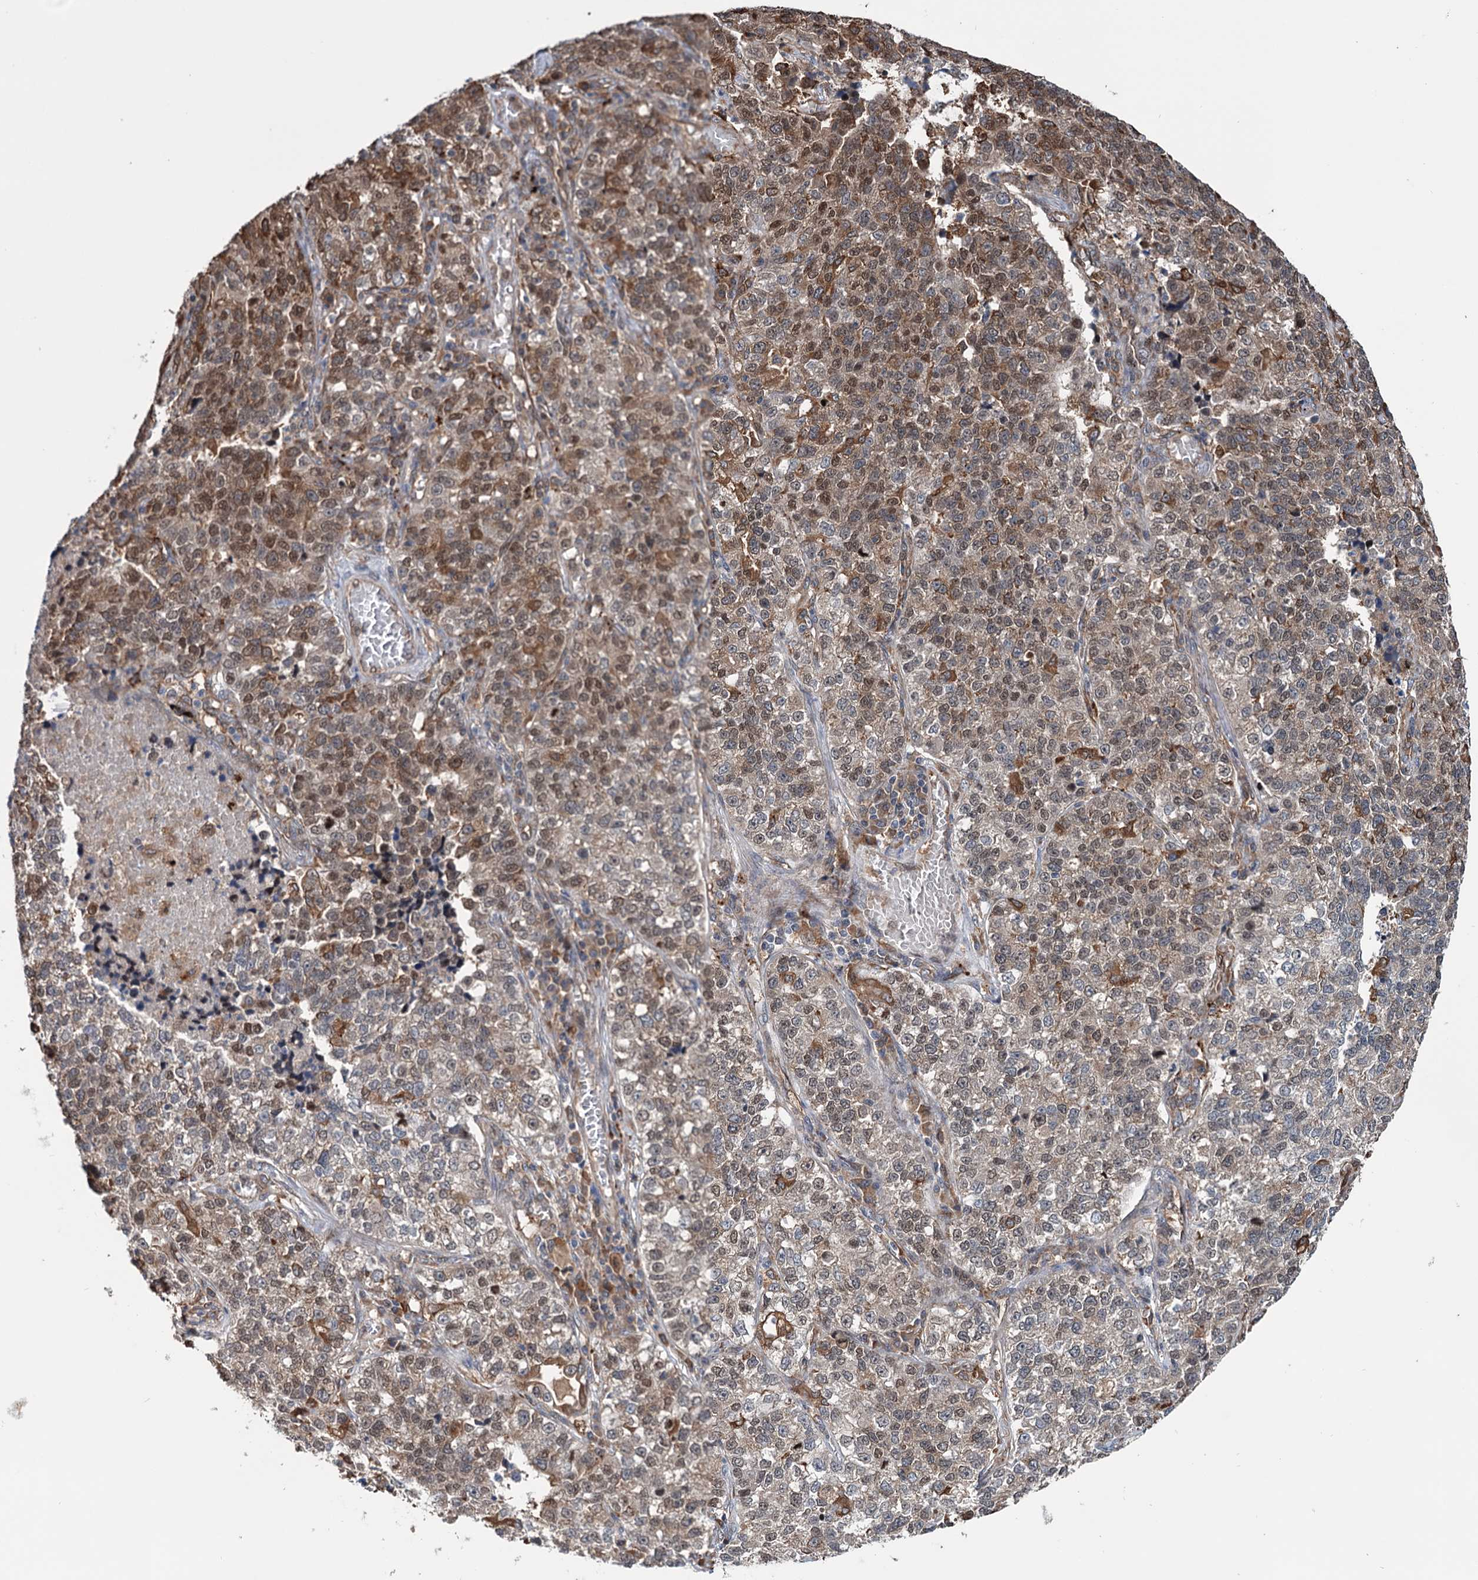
{"staining": {"intensity": "moderate", "quantity": "25%-75%", "location": "cytoplasmic/membranous,nuclear"}, "tissue": "lung cancer", "cell_type": "Tumor cells", "image_type": "cancer", "snomed": [{"axis": "morphology", "description": "Adenocarcinoma, NOS"}, {"axis": "topography", "description": "Lung"}], "caption": "Immunohistochemical staining of human adenocarcinoma (lung) displays medium levels of moderate cytoplasmic/membranous and nuclear protein staining in about 25%-75% of tumor cells.", "gene": "NCAPD2", "patient": {"sex": "male", "age": 49}}